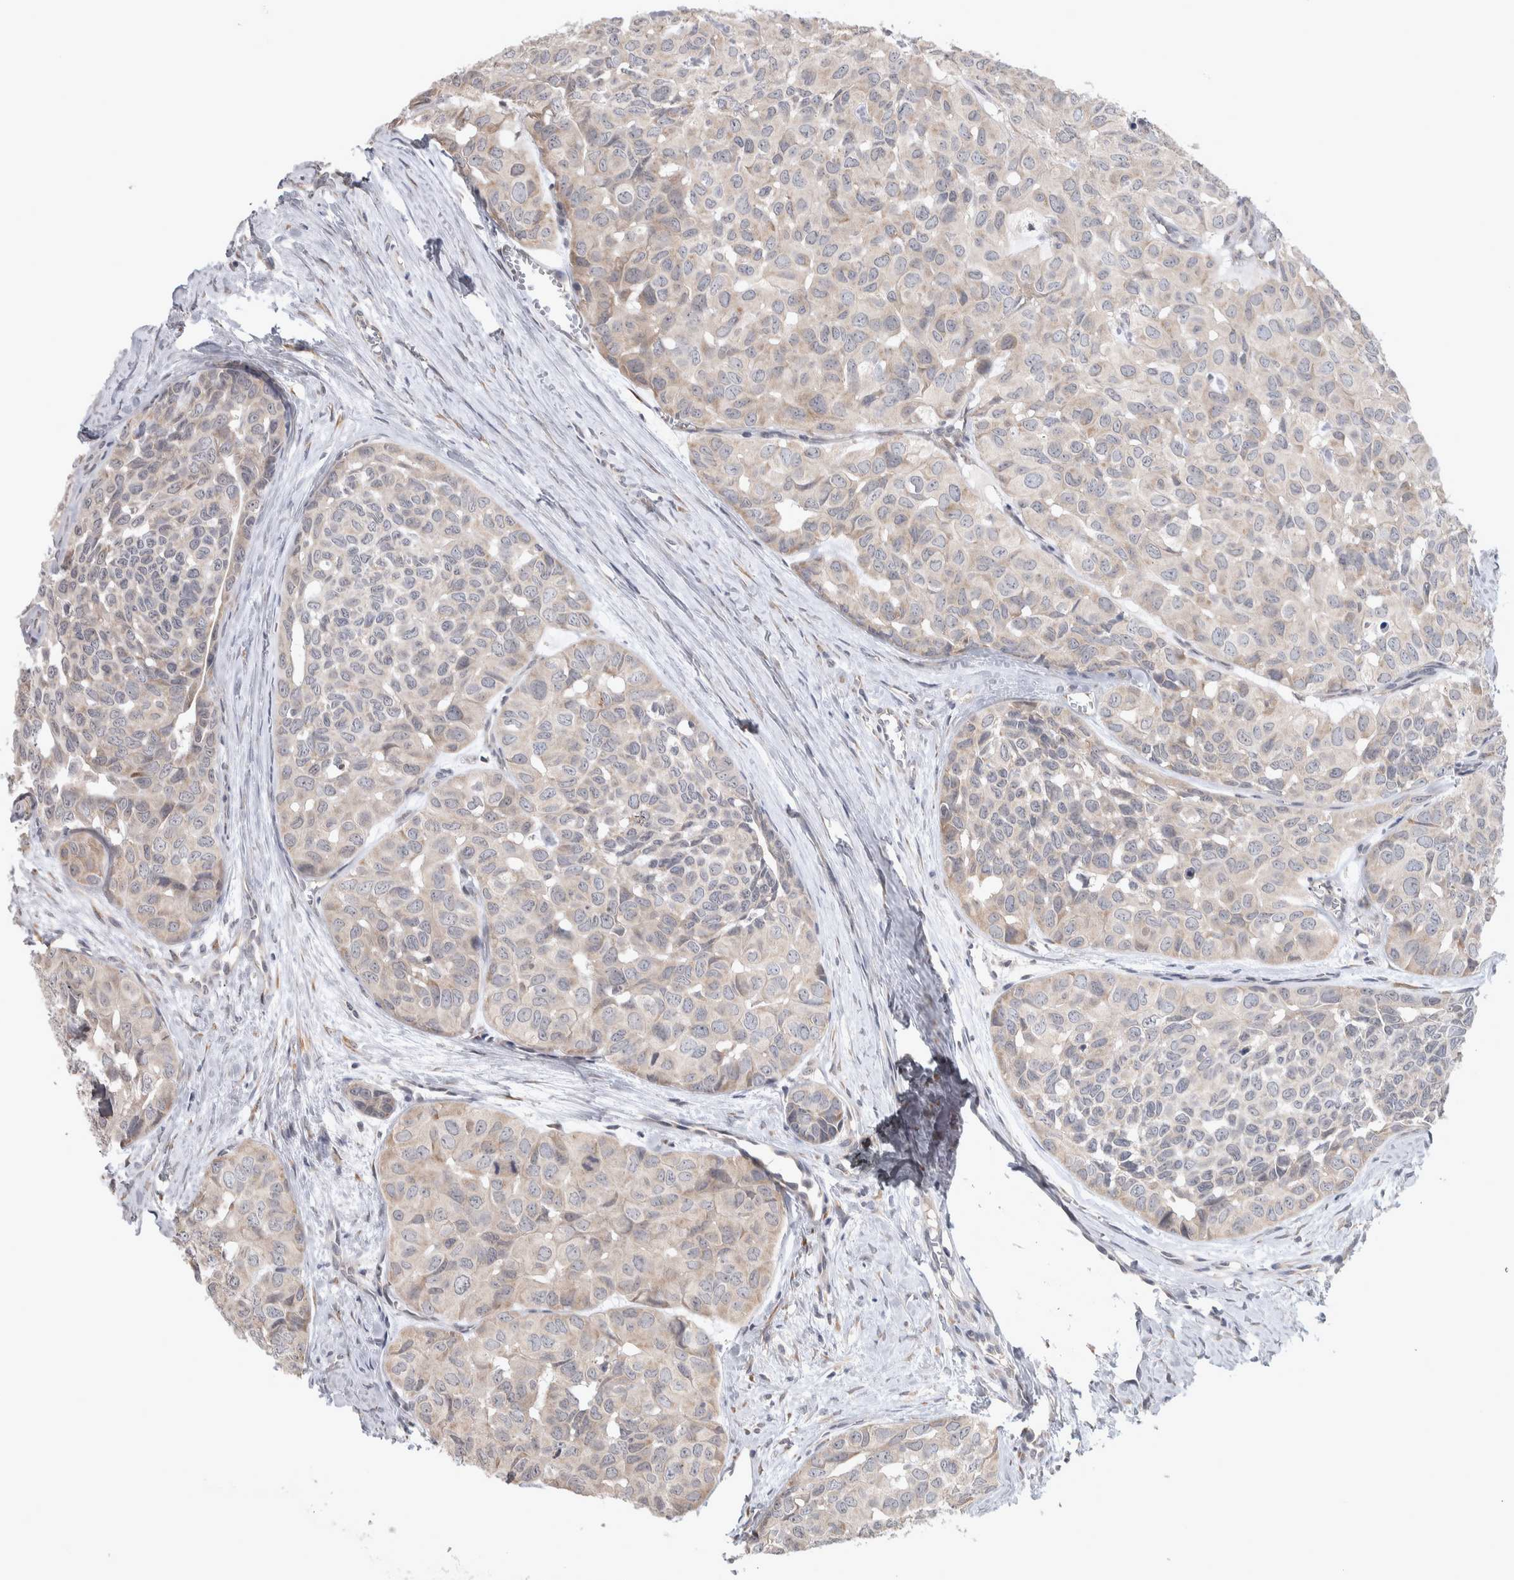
{"staining": {"intensity": "weak", "quantity": "<25%", "location": "cytoplasmic/membranous"}, "tissue": "head and neck cancer", "cell_type": "Tumor cells", "image_type": "cancer", "snomed": [{"axis": "morphology", "description": "Adenocarcinoma, NOS"}, {"axis": "topography", "description": "Salivary gland, NOS"}, {"axis": "topography", "description": "Head-Neck"}], "caption": "A high-resolution image shows immunohistochemistry (IHC) staining of head and neck cancer (adenocarcinoma), which displays no significant positivity in tumor cells.", "gene": "CUL2", "patient": {"sex": "female", "age": 76}}